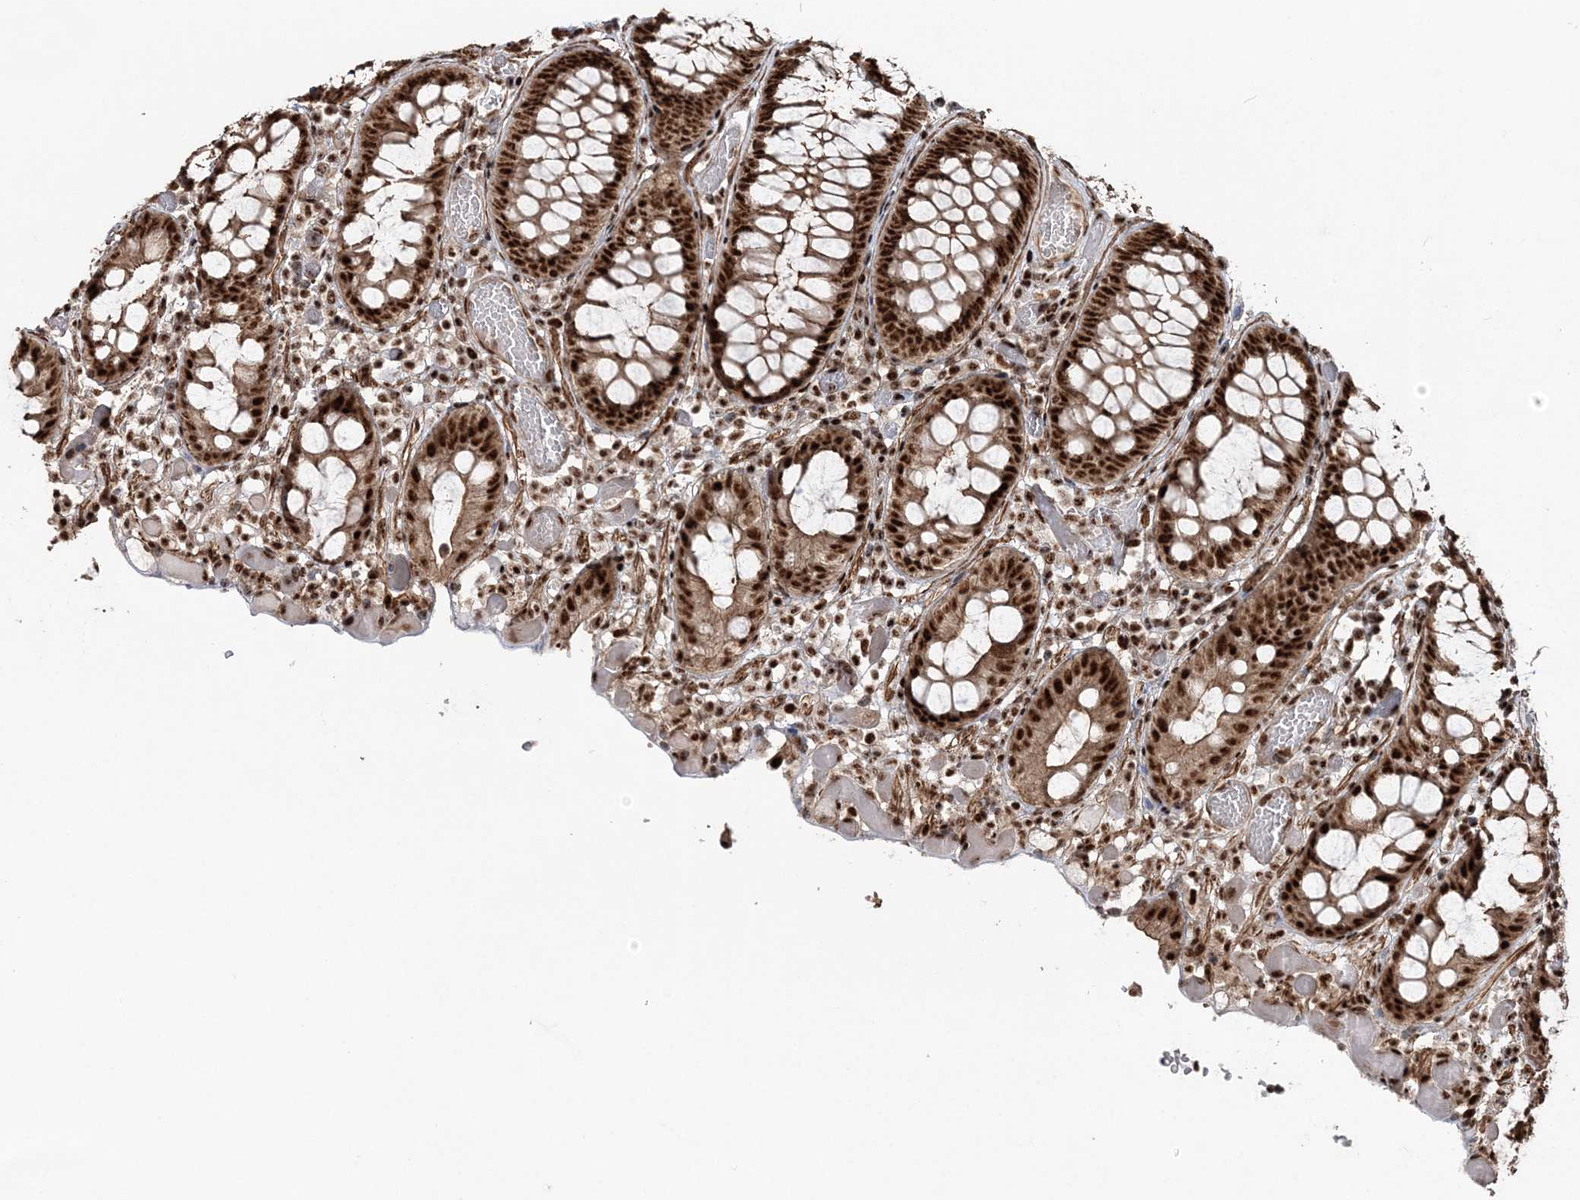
{"staining": {"intensity": "strong", "quantity": ">75%", "location": "cytoplasmic/membranous,nuclear"}, "tissue": "colon", "cell_type": "Endothelial cells", "image_type": "normal", "snomed": [{"axis": "morphology", "description": "Normal tissue, NOS"}, {"axis": "topography", "description": "Colon"}], "caption": "Protein expression by IHC shows strong cytoplasmic/membranous,nuclear expression in about >75% of endothelial cells in normal colon.", "gene": "EXOSC8", "patient": {"sex": "male", "age": 14}}